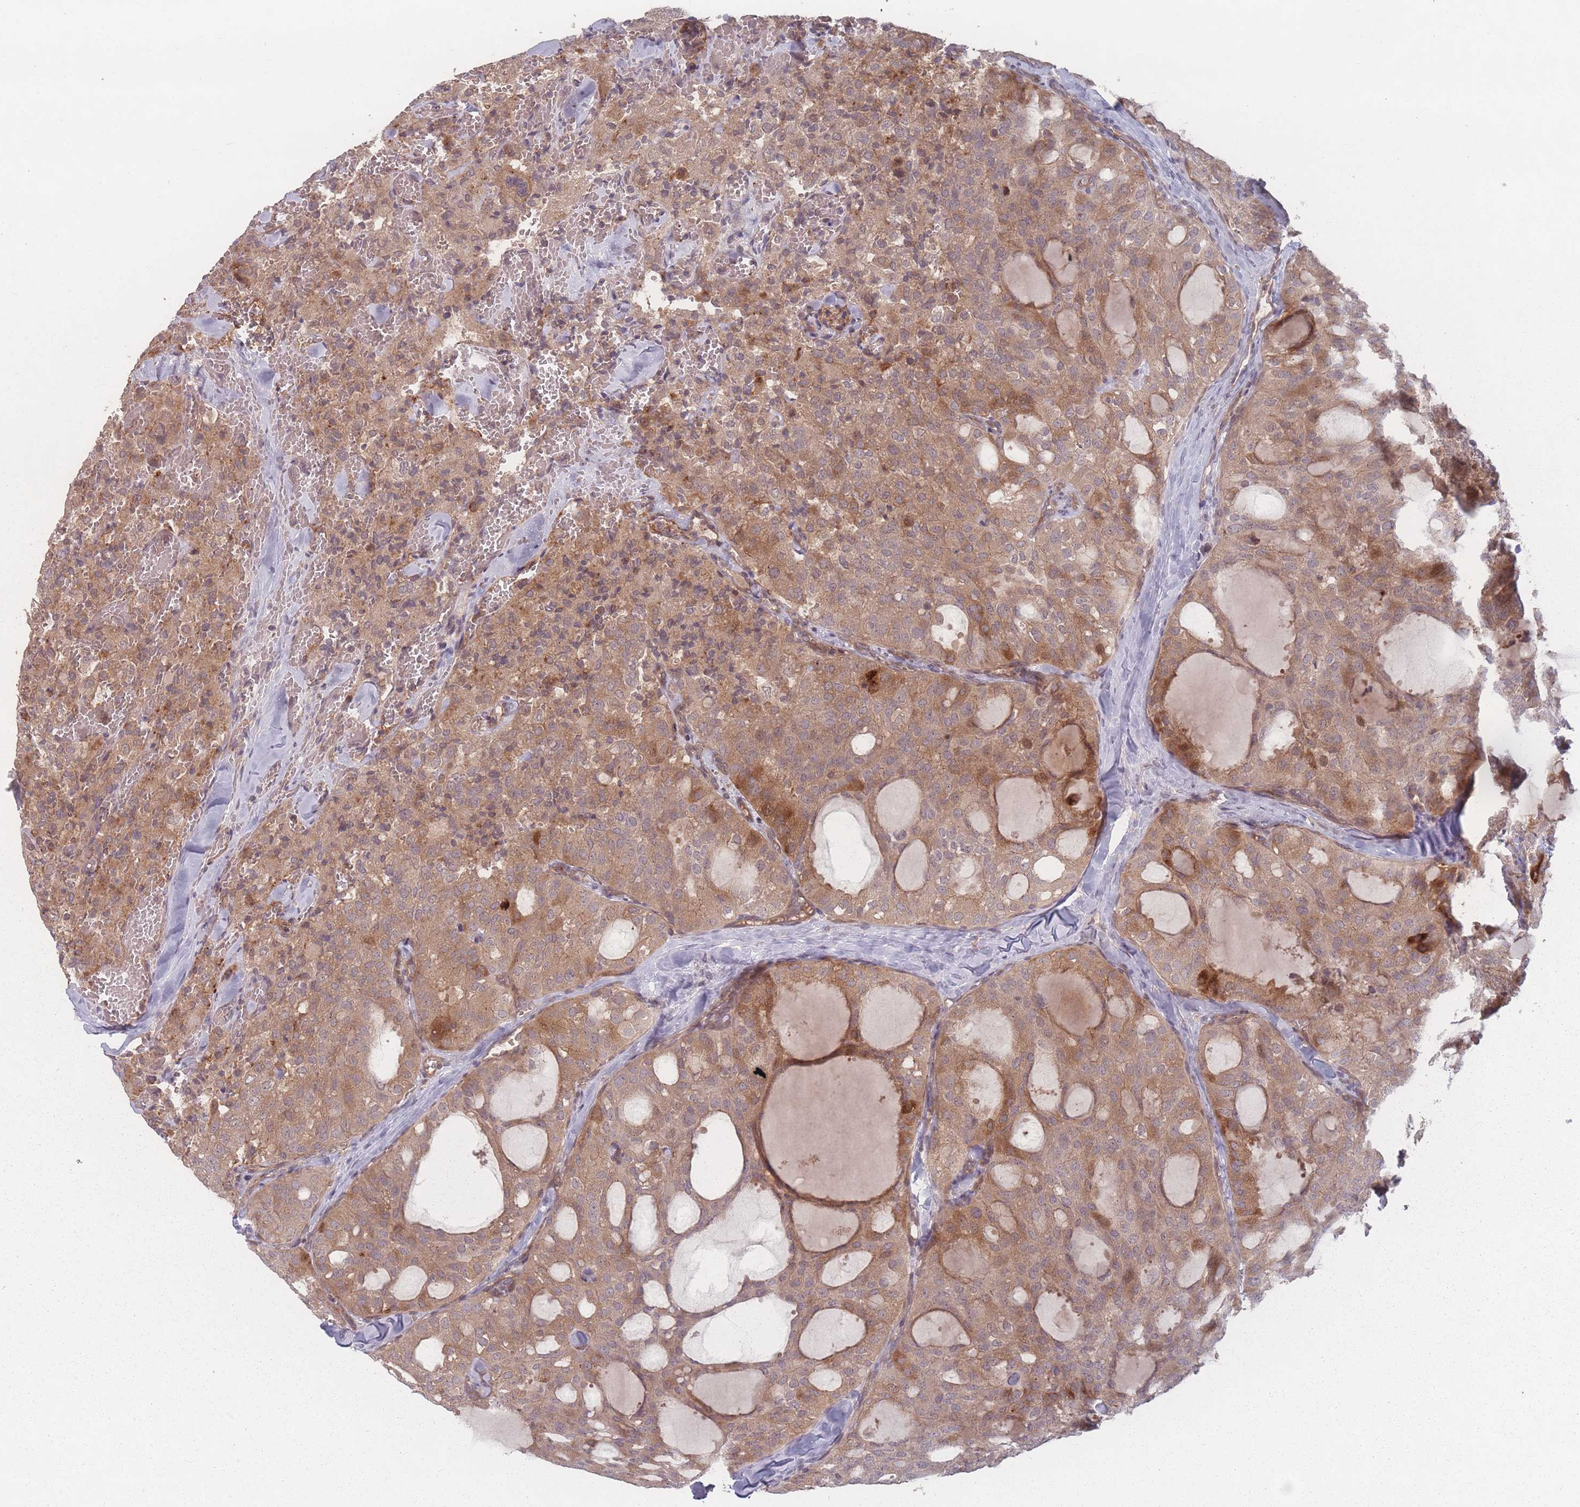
{"staining": {"intensity": "moderate", "quantity": "25%-75%", "location": "cytoplasmic/membranous"}, "tissue": "thyroid cancer", "cell_type": "Tumor cells", "image_type": "cancer", "snomed": [{"axis": "morphology", "description": "Follicular adenoma carcinoma, NOS"}, {"axis": "topography", "description": "Thyroid gland"}], "caption": "Thyroid cancer (follicular adenoma carcinoma) stained with immunohistochemistry demonstrates moderate cytoplasmic/membranous expression in approximately 25%-75% of tumor cells.", "gene": "HAGH", "patient": {"sex": "male", "age": 75}}